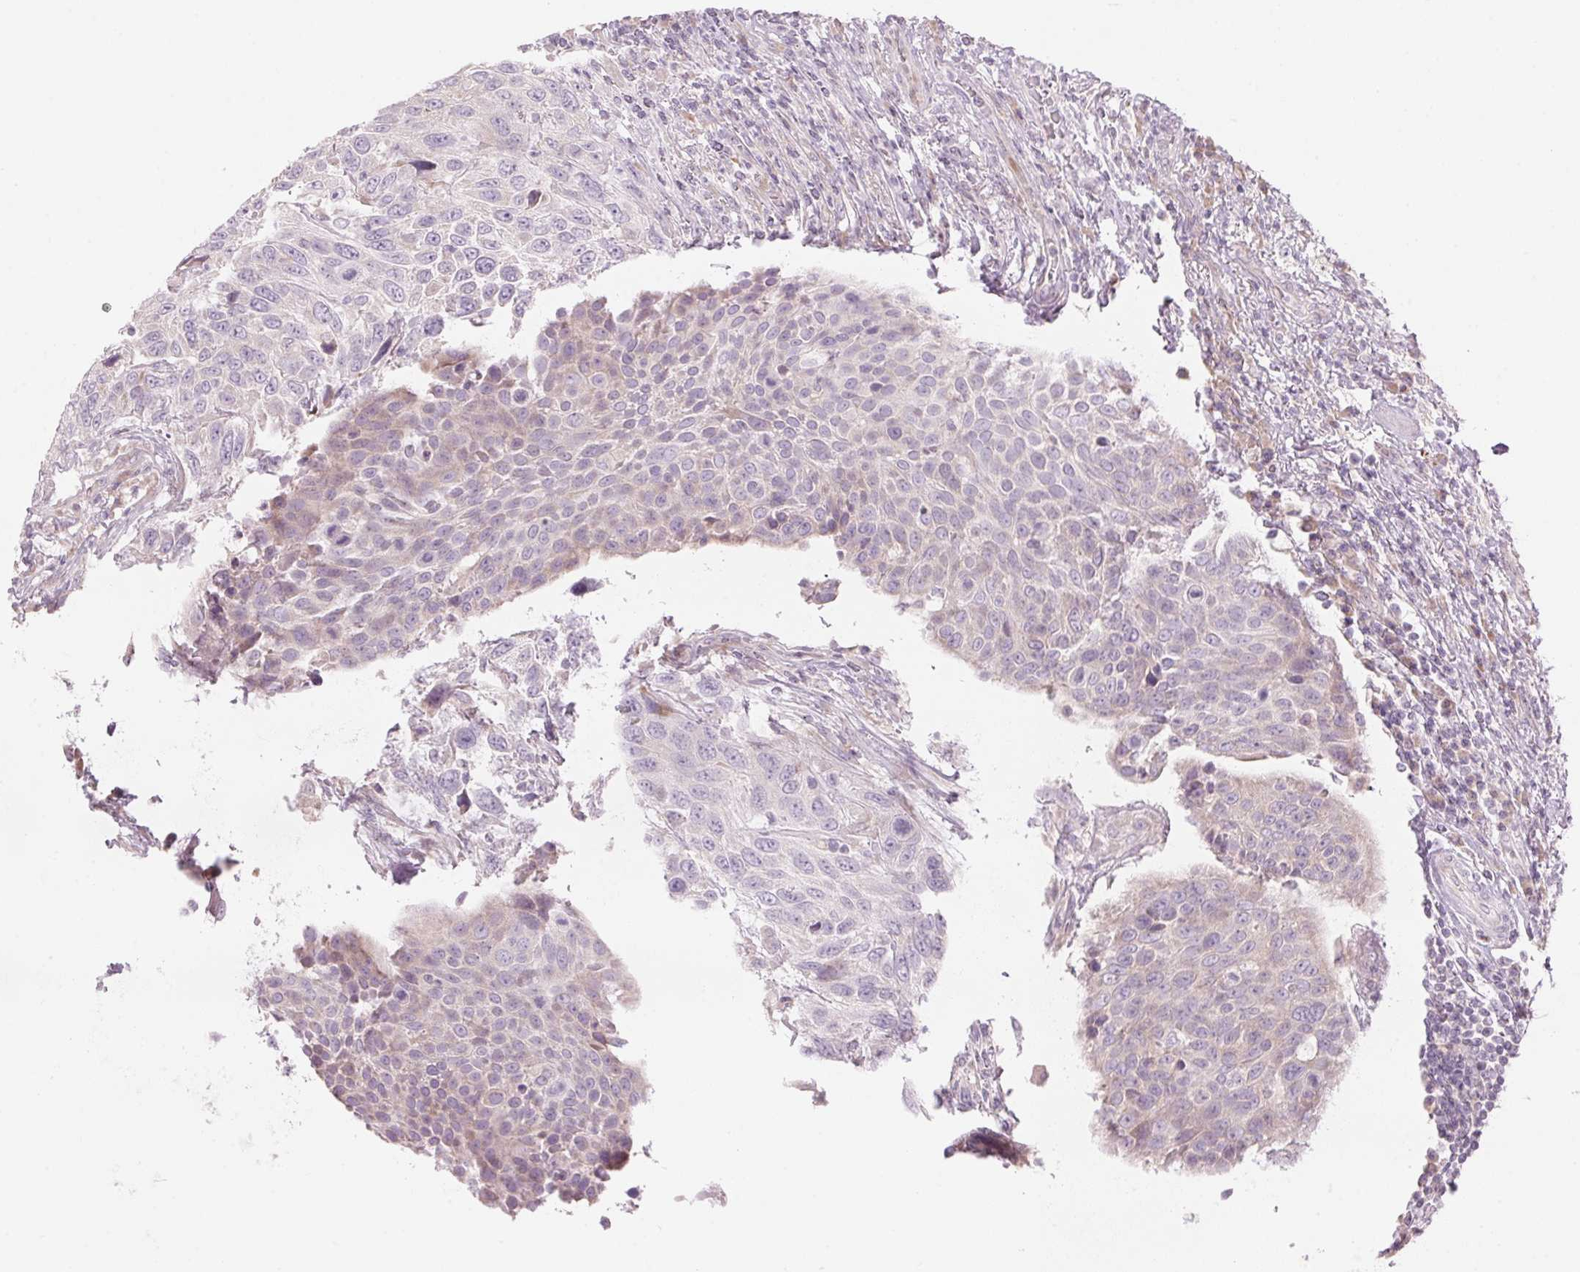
{"staining": {"intensity": "weak", "quantity": "<25%", "location": "cytoplasmic/membranous"}, "tissue": "urothelial cancer", "cell_type": "Tumor cells", "image_type": "cancer", "snomed": [{"axis": "morphology", "description": "Urothelial carcinoma, High grade"}, {"axis": "topography", "description": "Urinary bladder"}], "caption": "A high-resolution micrograph shows IHC staining of urothelial carcinoma (high-grade), which displays no significant expression in tumor cells.", "gene": "GNMT", "patient": {"sex": "female", "age": 70}}